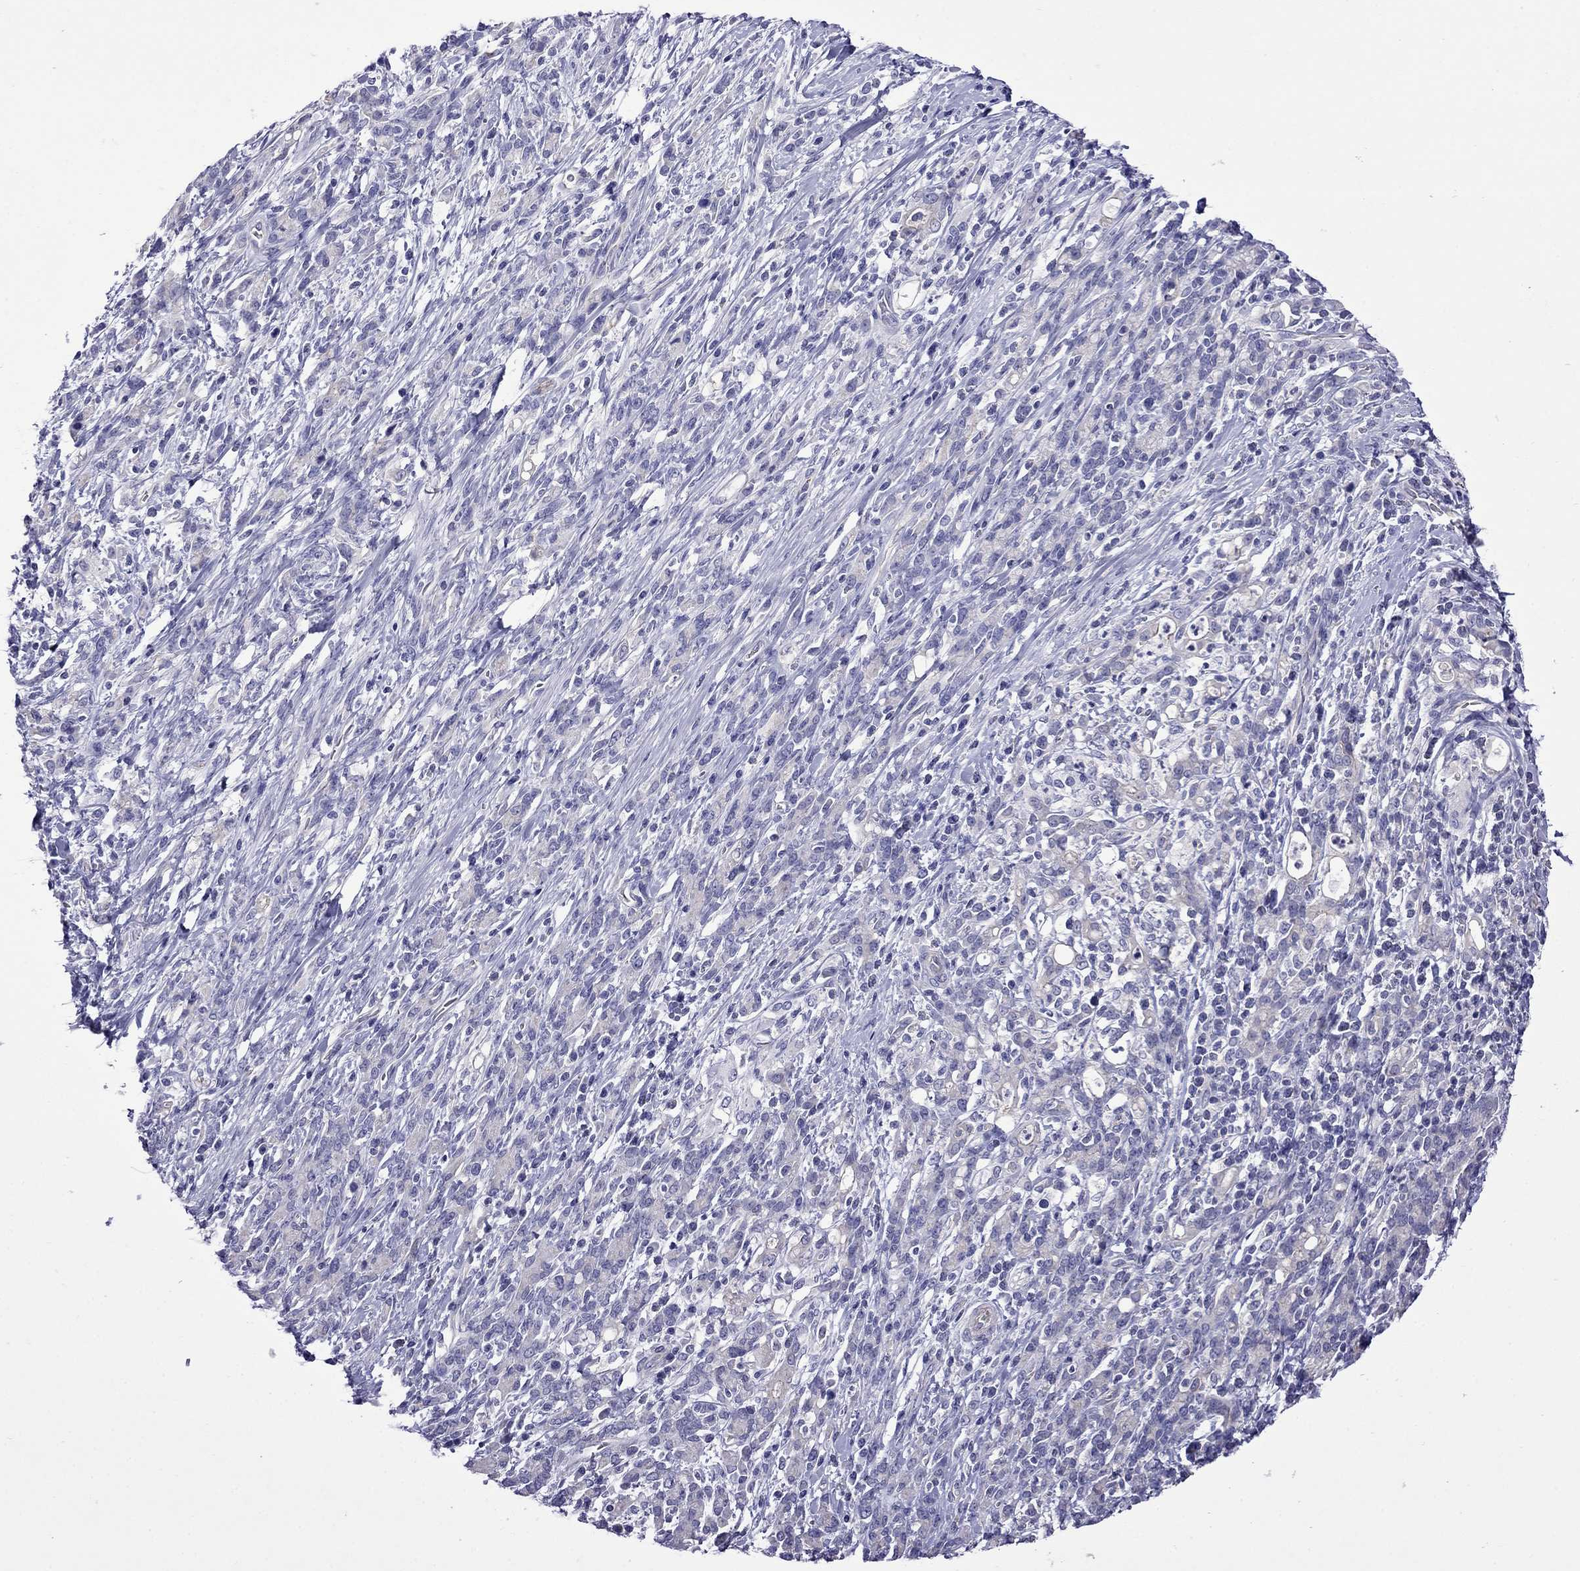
{"staining": {"intensity": "negative", "quantity": "none", "location": "none"}, "tissue": "stomach cancer", "cell_type": "Tumor cells", "image_type": "cancer", "snomed": [{"axis": "morphology", "description": "Adenocarcinoma, NOS"}, {"axis": "topography", "description": "Stomach"}], "caption": "Photomicrograph shows no significant protein staining in tumor cells of stomach cancer (adenocarcinoma).", "gene": "STAR", "patient": {"sex": "female", "age": 57}}